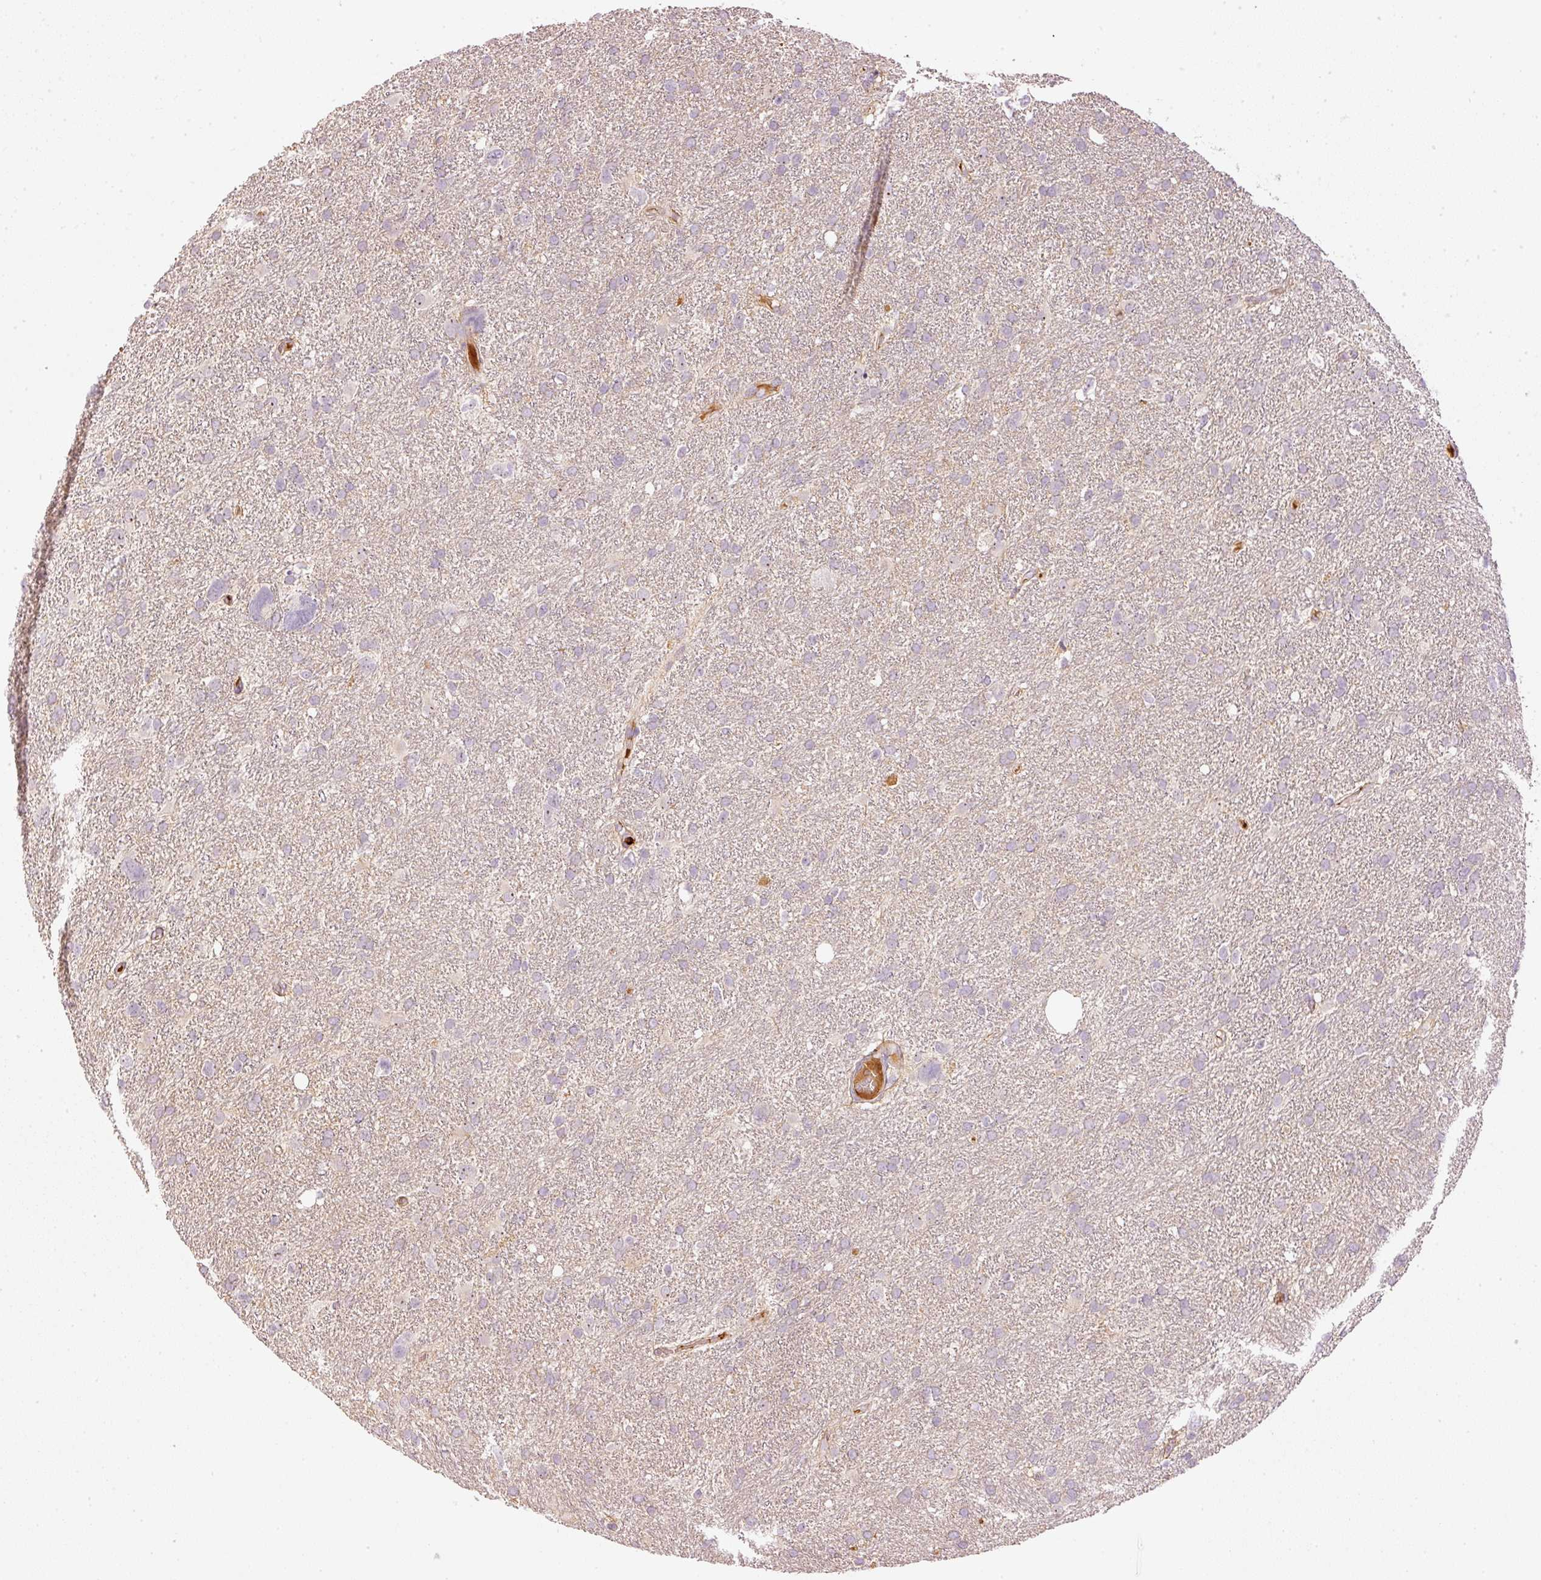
{"staining": {"intensity": "negative", "quantity": "none", "location": "none"}, "tissue": "glioma", "cell_type": "Tumor cells", "image_type": "cancer", "snomed": [{"axis": "morphology", "description": "Glioma, malignant, High grade"}, {"axis": "topography", "description": "Brain"}], "caption": "There is no significant positivity in tumor cells of glioma. (DAB immunohistochemistry (IHC) with hematoxylin counter stain).", "gene": "VCAM1", "patient": {"sex": "male", "age": 61}}